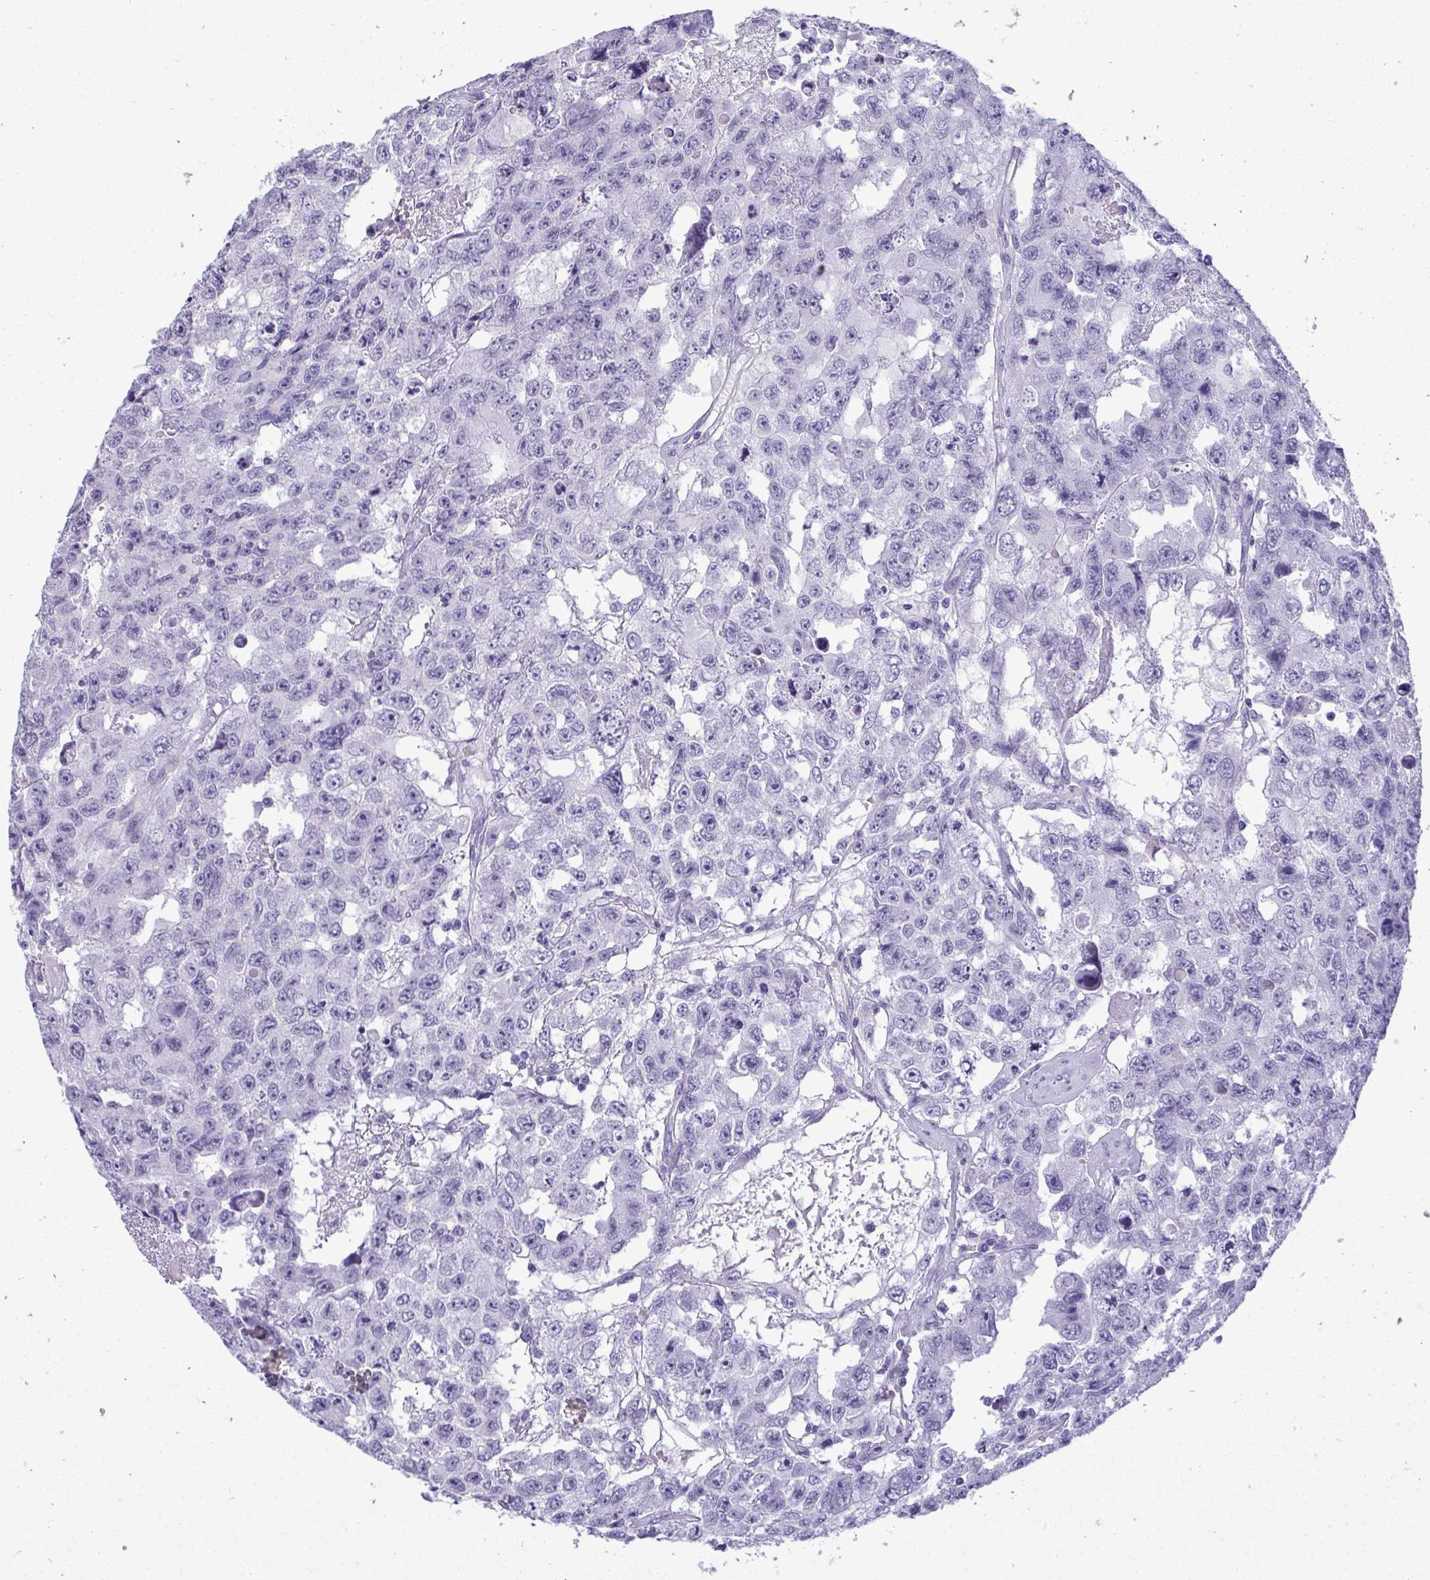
{"staining": {"intensity": "negative", "quantity": "none", "location": "none"}, "tissue": "testis cancer", "cell_type": "Tumor cells", "image_type": "cancer", "snomed": [{"axis": "morphology", "description": "Seminoma, NOS"}, {"axis": "topography", "description": "Testis"}], "caption": "Testis cancer was stained to show a protein in brown. There is no significant positivity in tumor cells.", "gene": "PRM2", "patient": {"sex": "male", "age": 26}}